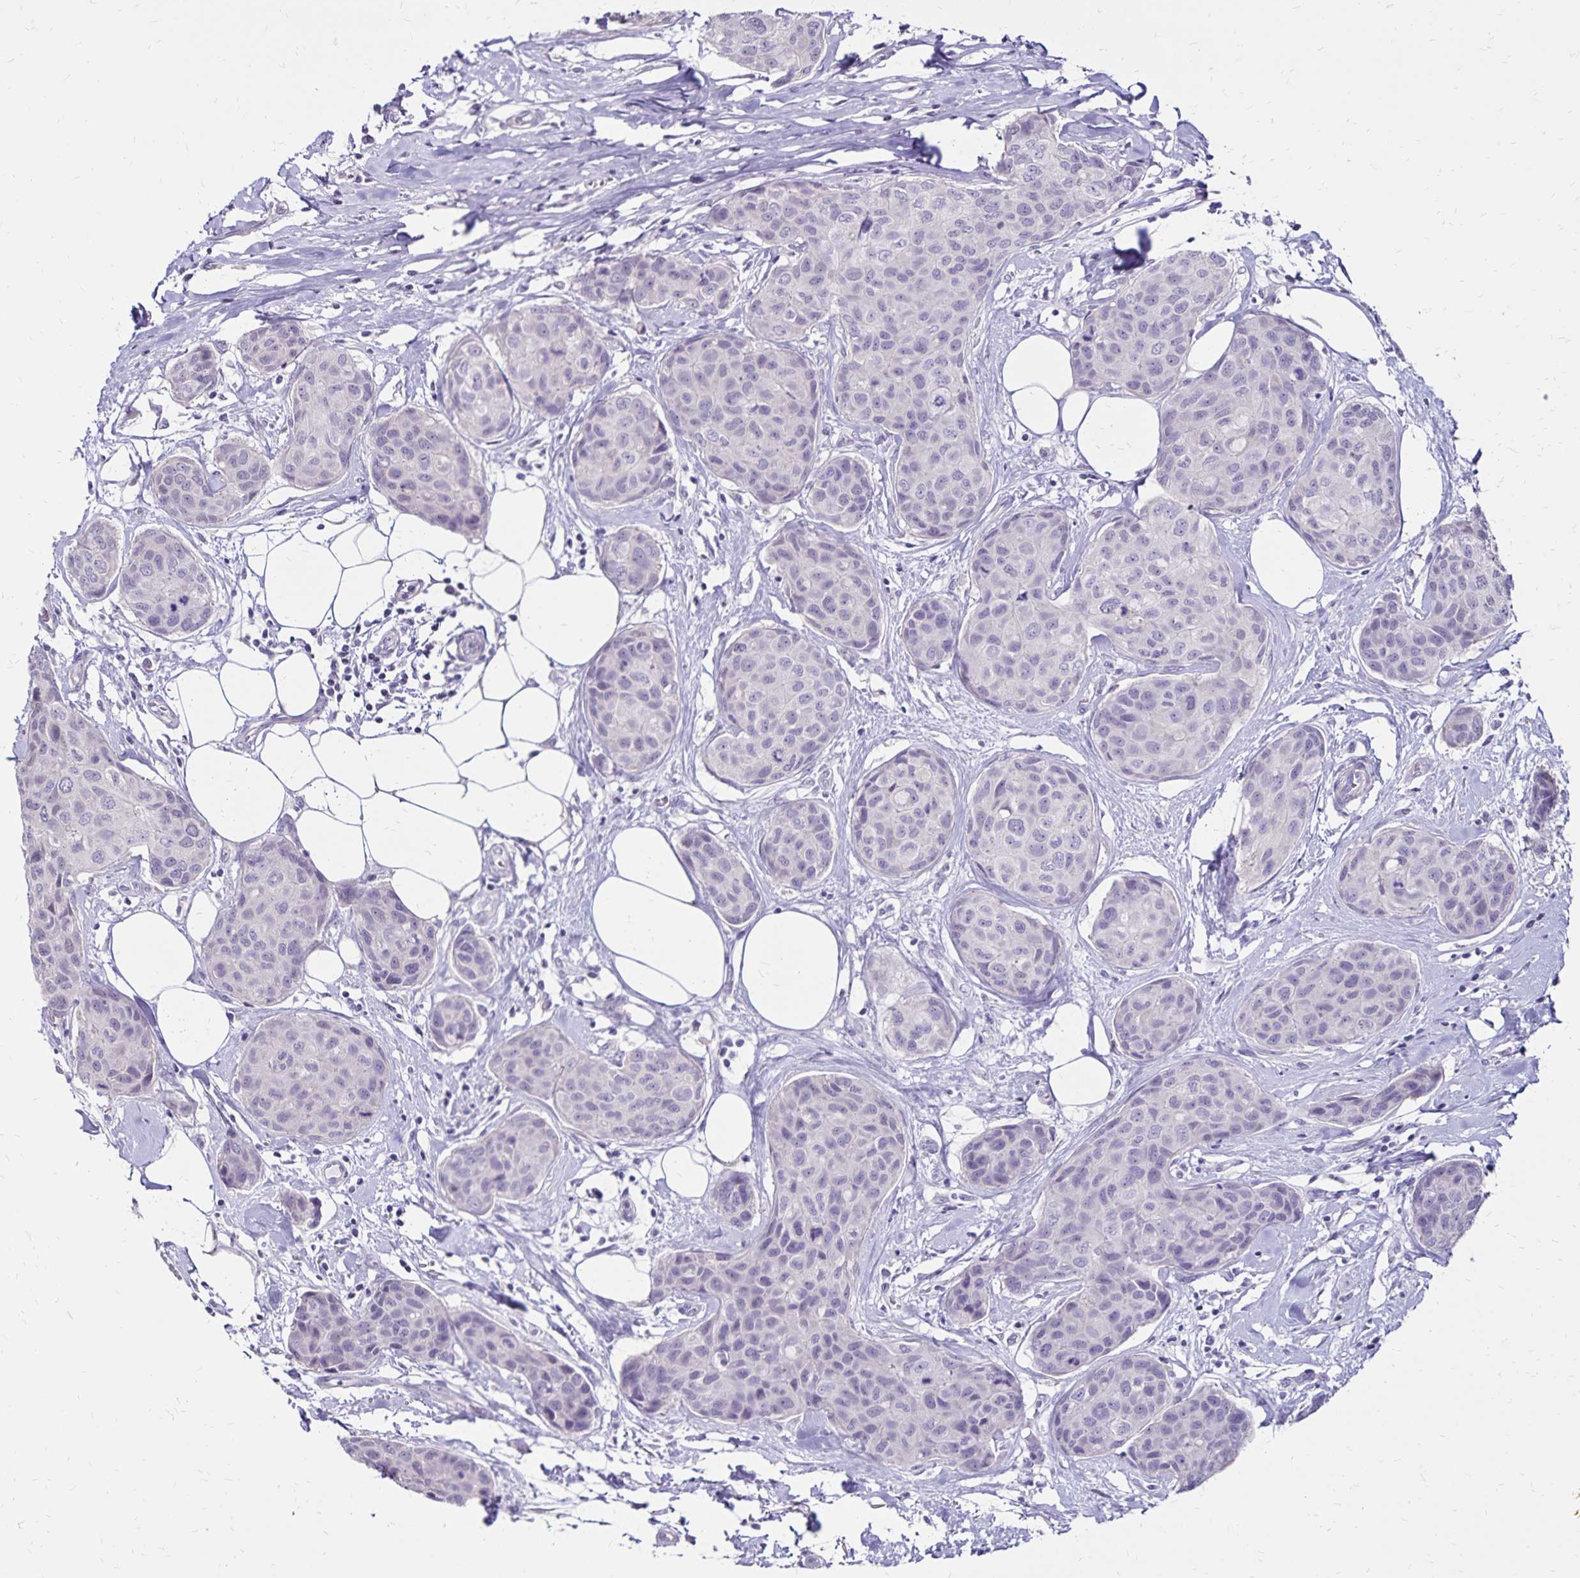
{"staining": {"intensity": "negative", "quantity": "none", "location": "none"}, "tissue": "breast cancer", "cell_type": "Tumor cells", "image_type": "cancer", "snomed": [{"axis": "morphology", "description": "Duct carcinoma"}, {"axis": "topography", "description": "Breast"}], "caption": "Immunohistochemistry (IHC) histopathology image of neoplastic tissue: breast cancer (invasive ductal carcinoma) stained with DAB demonstrates no significant protein staining in tumor cells.", "gene": "SH3GL3", "patient": {"sex": "female", "age": 80}}